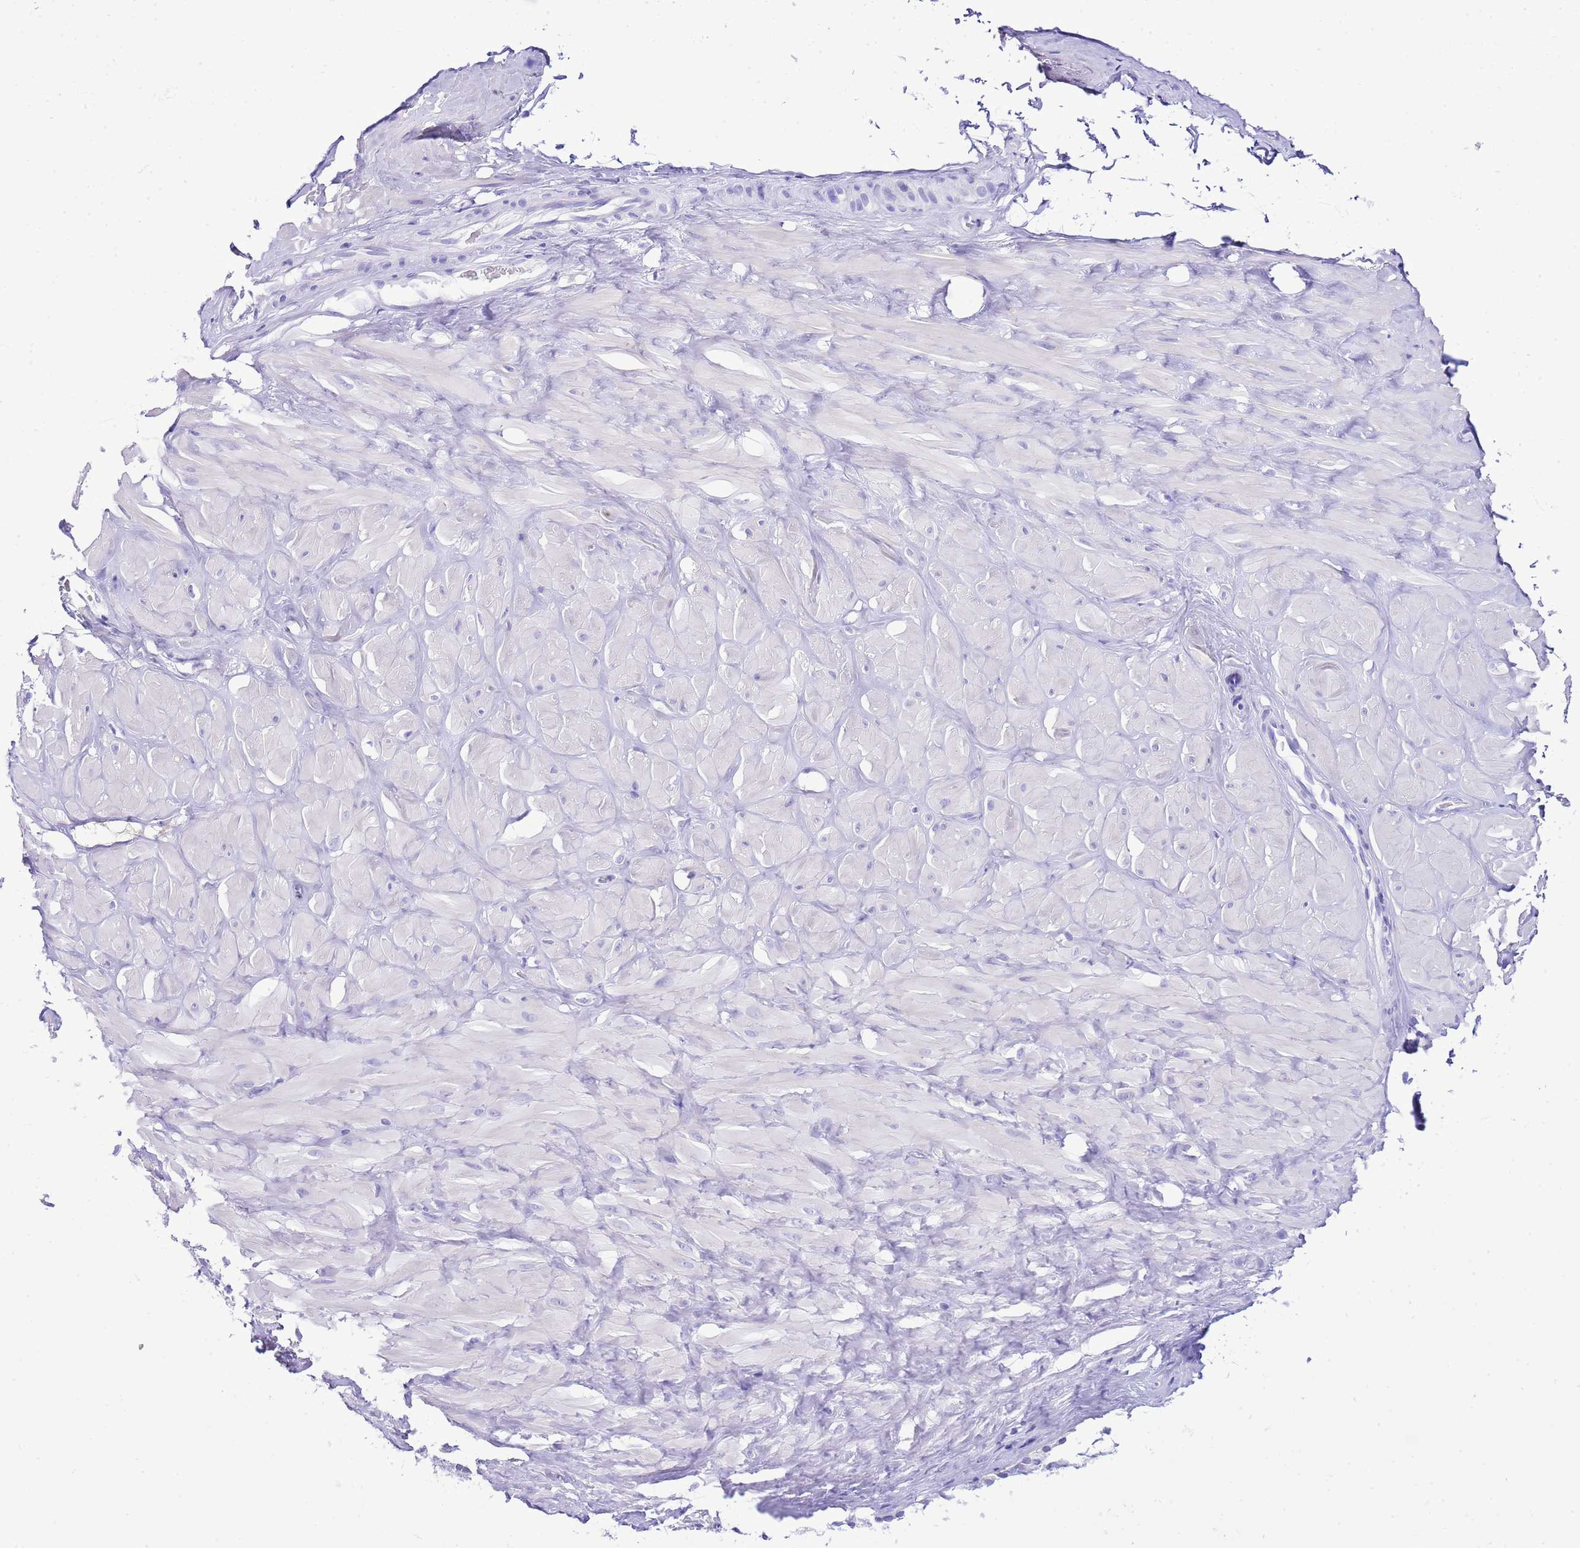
{"staining": {"intensity": "negative", "quantity": "none", "location": "none"}, "tissue": "adipose tissue", "cell_type": "Adipocytes", "image_type": "normal", "snomed": [{"axis": "morphology", "description": "Normal tissue, NOS"}, {"axis": "topography", "description": "Soft tissue"}, {"axis": "topography", "description": "Adipose tissue"}, {"axis": "topography", "description": "Vascular tissue"}, {"axis": "topography", "description": "Peripheral nerve tissue"}], "caption": "A high-resolution histopathology image shows IHC staining of benign adipose tissue, which displays no significant positivity in adipocytes.", "gene": "KCNC1", "patient": {"sex": "male", "age": 46}}